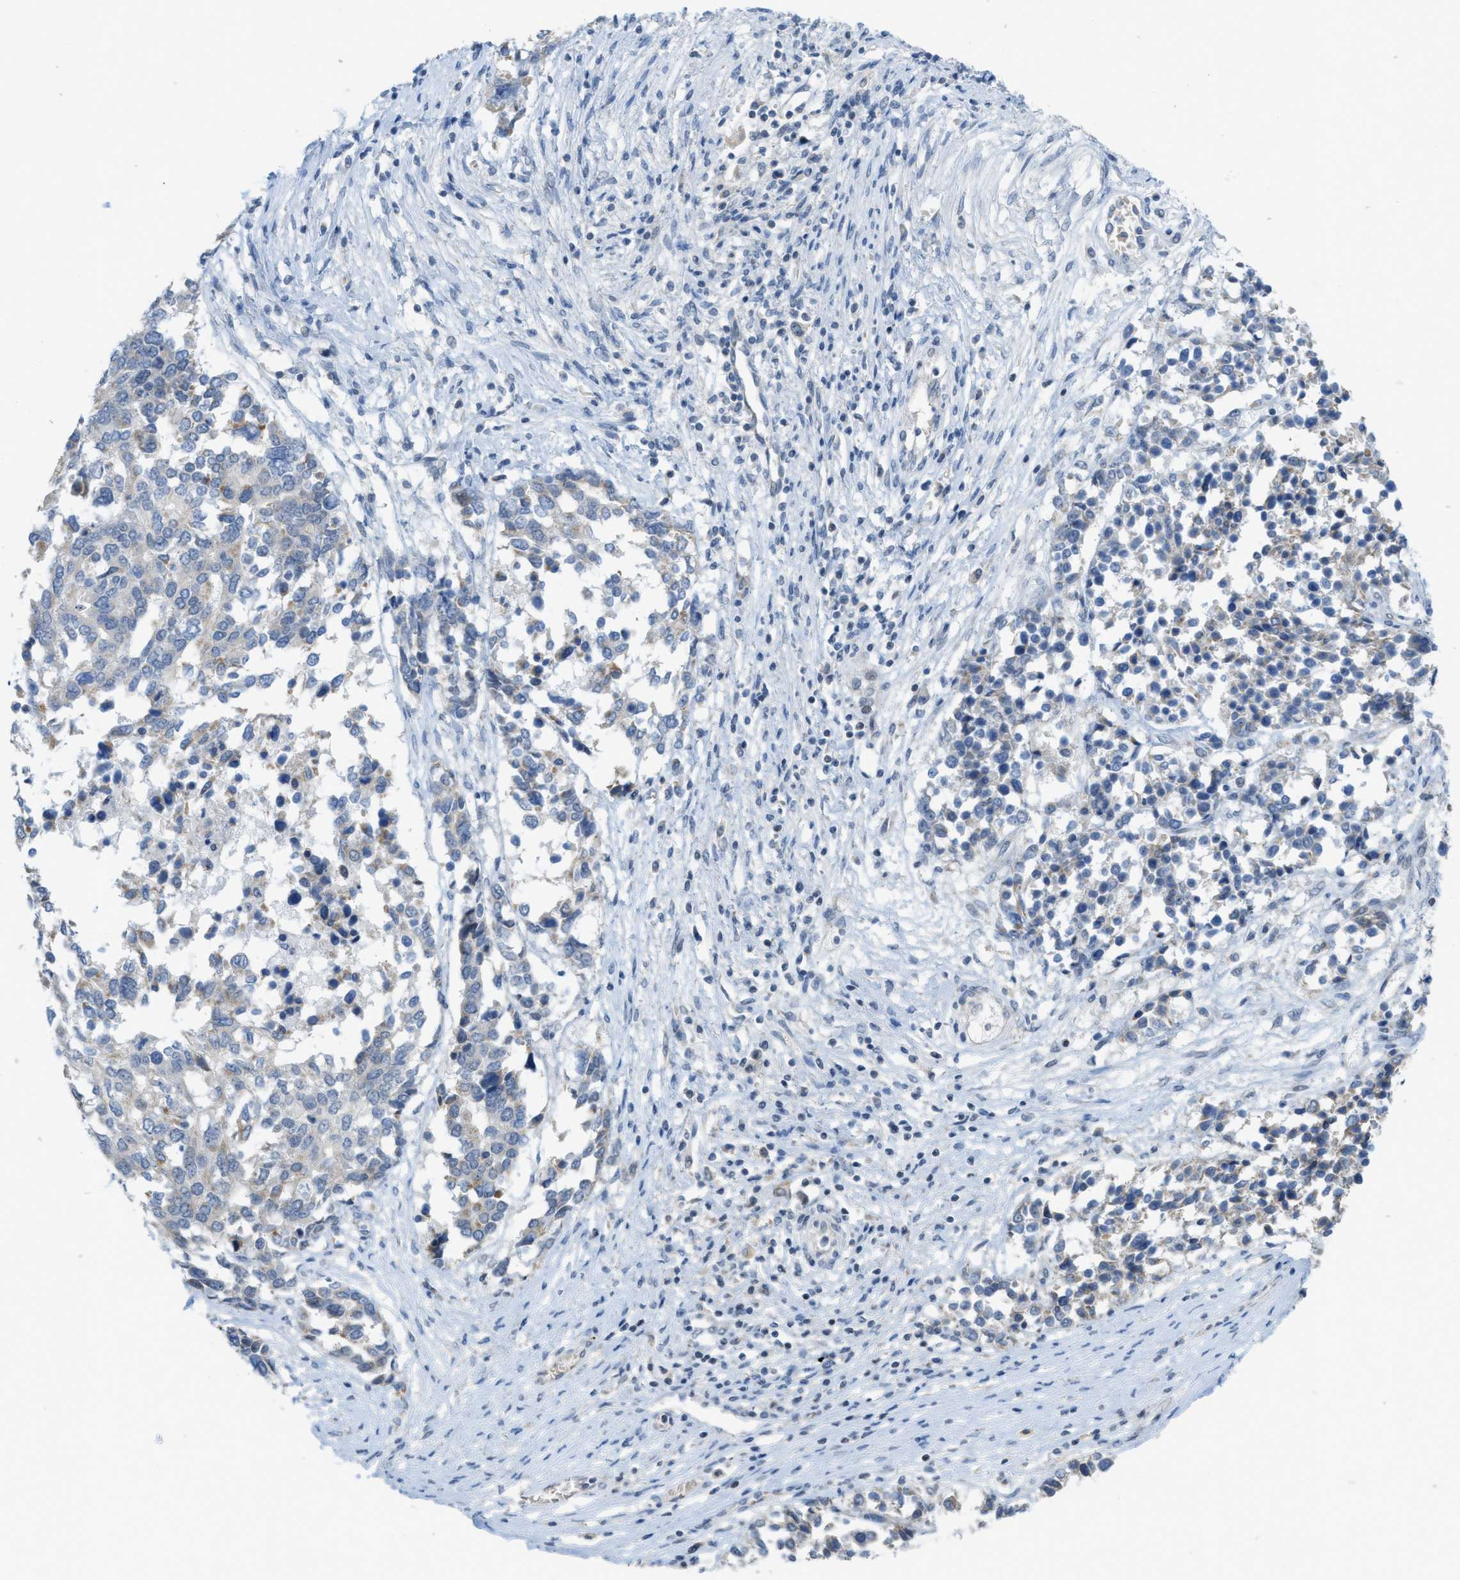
{"staining": {"intensity": "negative", "quantity": "none", "location": "none"}, "tissue": "ovarian cancer", "cell_type": "Tumor cells", "image_type": "cancer", "snomed": [{"axis": "morphology", "description": "Cystadenocarcinoma, serous, NOS"}, {"axis": "topography", "description": "Ovary"}], "caption": "There is no significant staining in tumor cells of ovarian cancer.", "gene": "TXNDC2", "patient": {"sex": "female", "age": 44}}